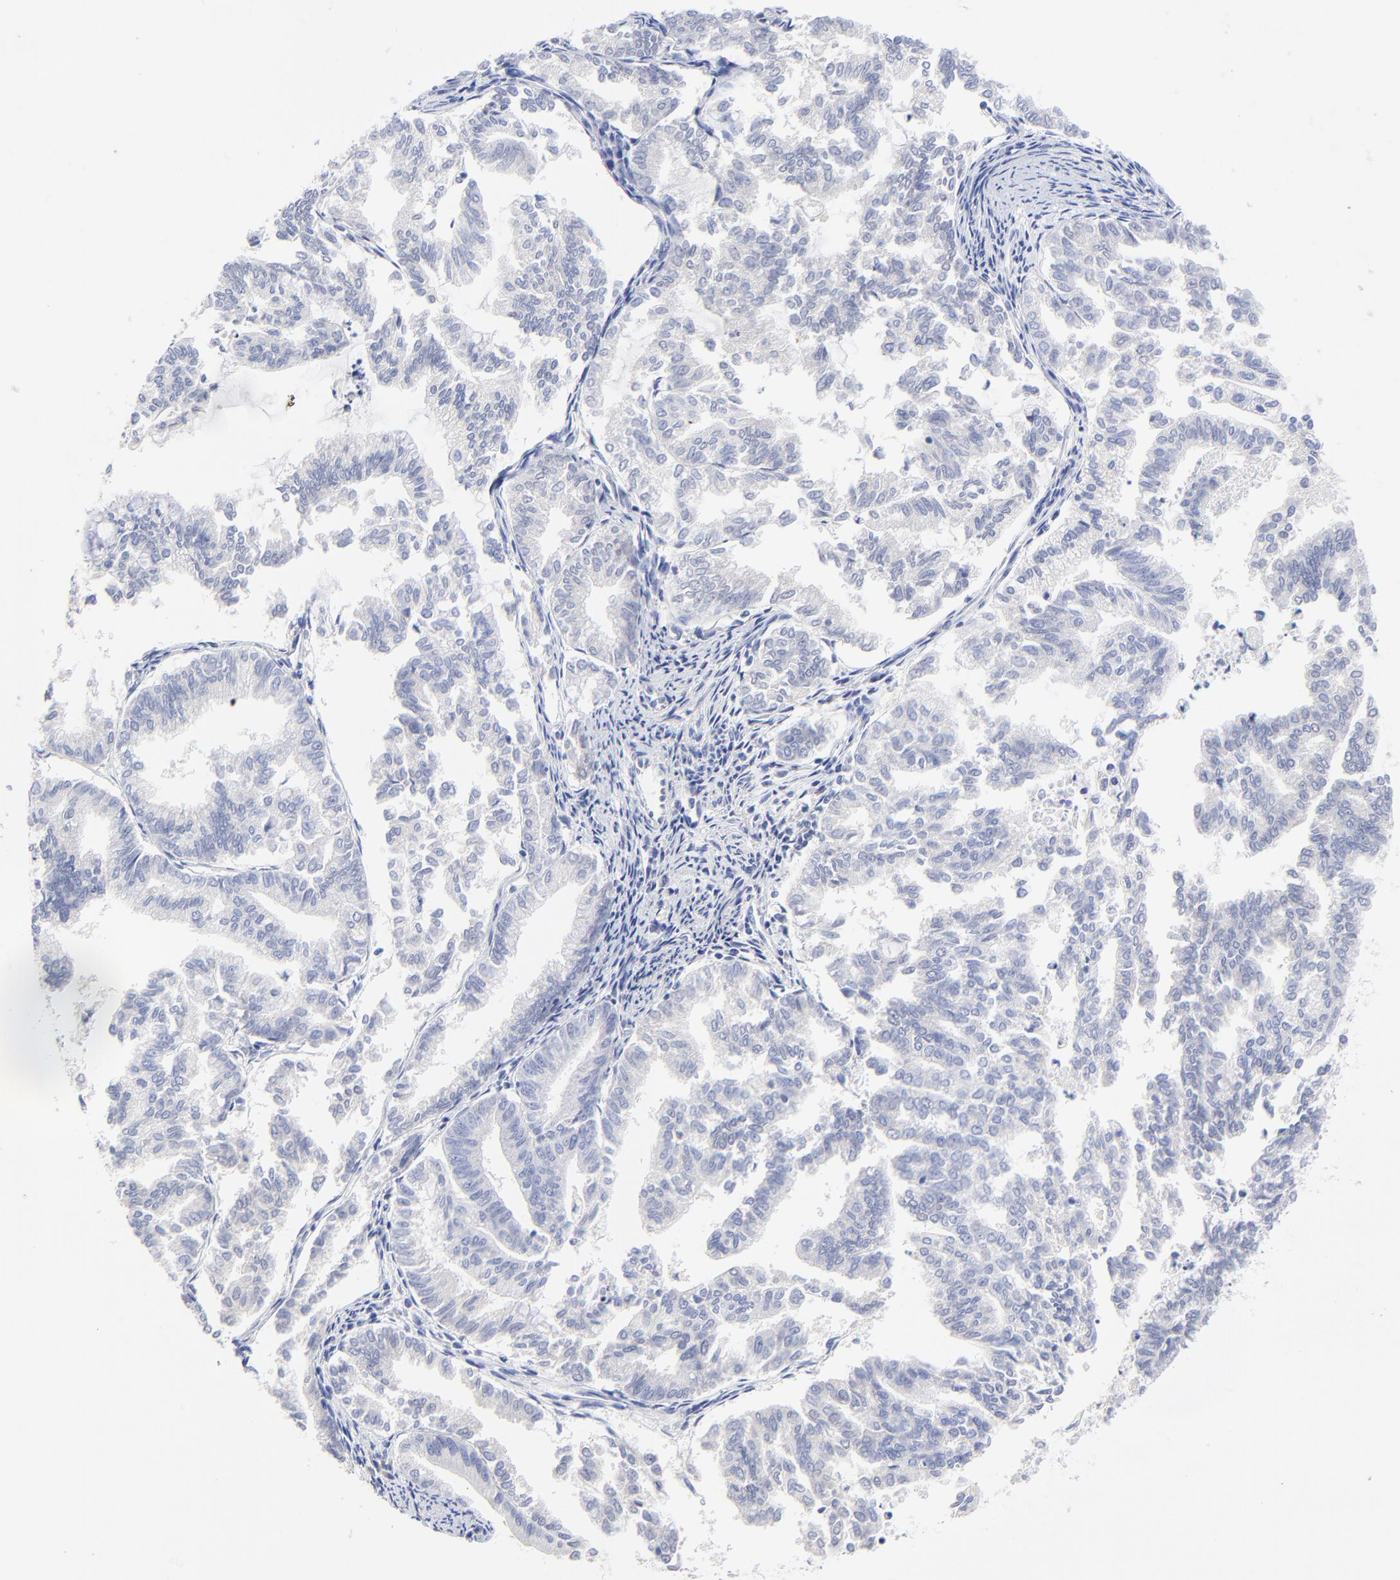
{"staining": {"intensity": "negative", "quantity": "none", "location": "none"}, "tissue": "endometrial cancer", "cell_type": "Tumor cells", "image_type": "cancer", "snomed": [{"axis": "morphology", "description": "Adenocarcinoma, NOS"}, {"axis": "topography", "description": "Endometrium"}], "caption": "Immunohistochemistry photomicrograph of human endometrial adenocarcinoma stained for a protein (brown), which exhibits no staining in tumor cells.", "gene": "SULT4A1", "patient": {"sex": "female", "age": 79}}